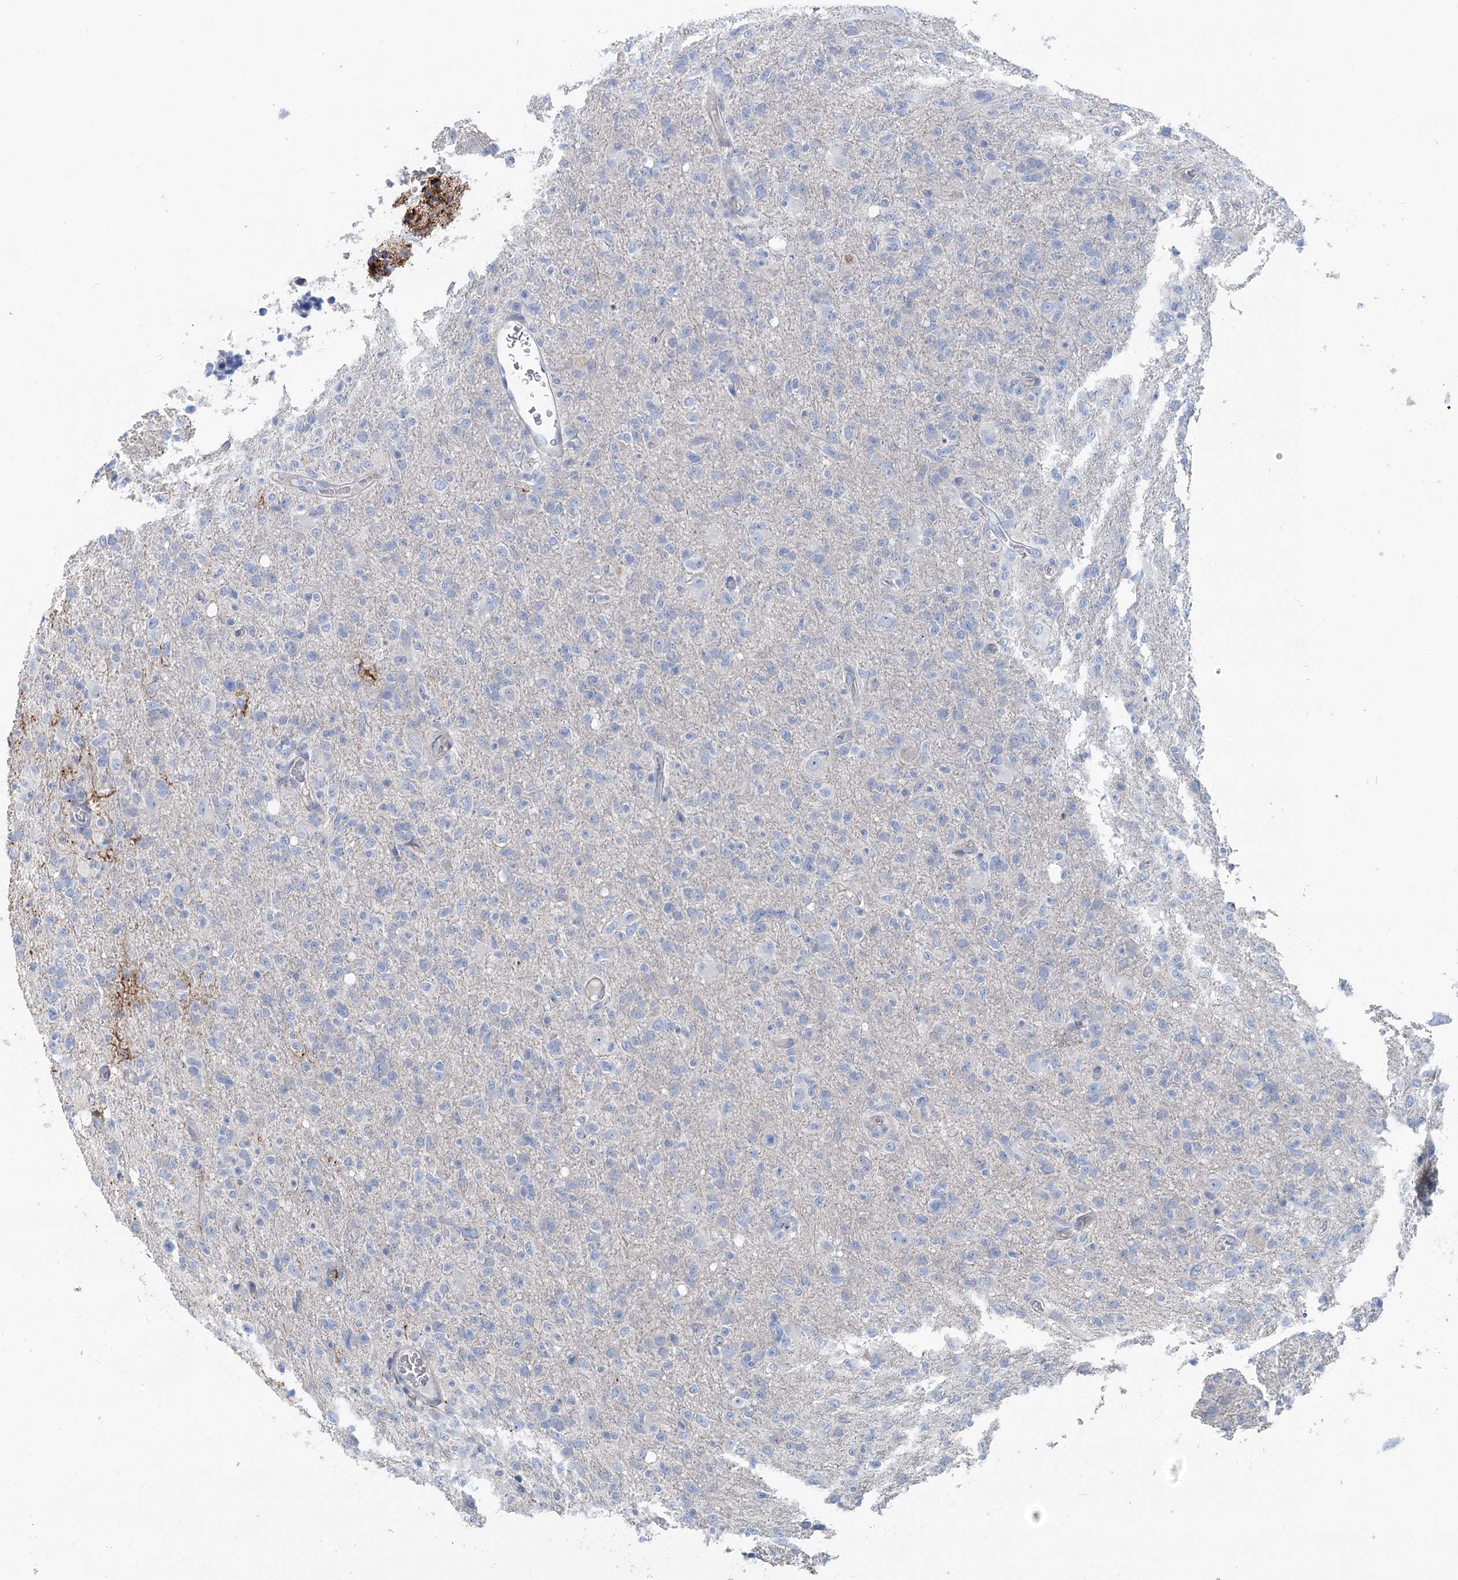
{"staining": {"intensity": "negative", "quantity": "none", "location": "none"}, "tissue": "glioma", "cell_type": "Tumor cells", "image_type": "cancer", "snomed": [{"axis": "morphology", "description": "Glioma, malignant, High grade"}, {"axis": "topography", "description": "Brain"}], "caption": "IHC of human glioma displays no staining in tumor cells. (IHC, brightfield microscopy, high magnification).", "gene": "MARK2", "patient": {"sex": "female", "age": 57}}